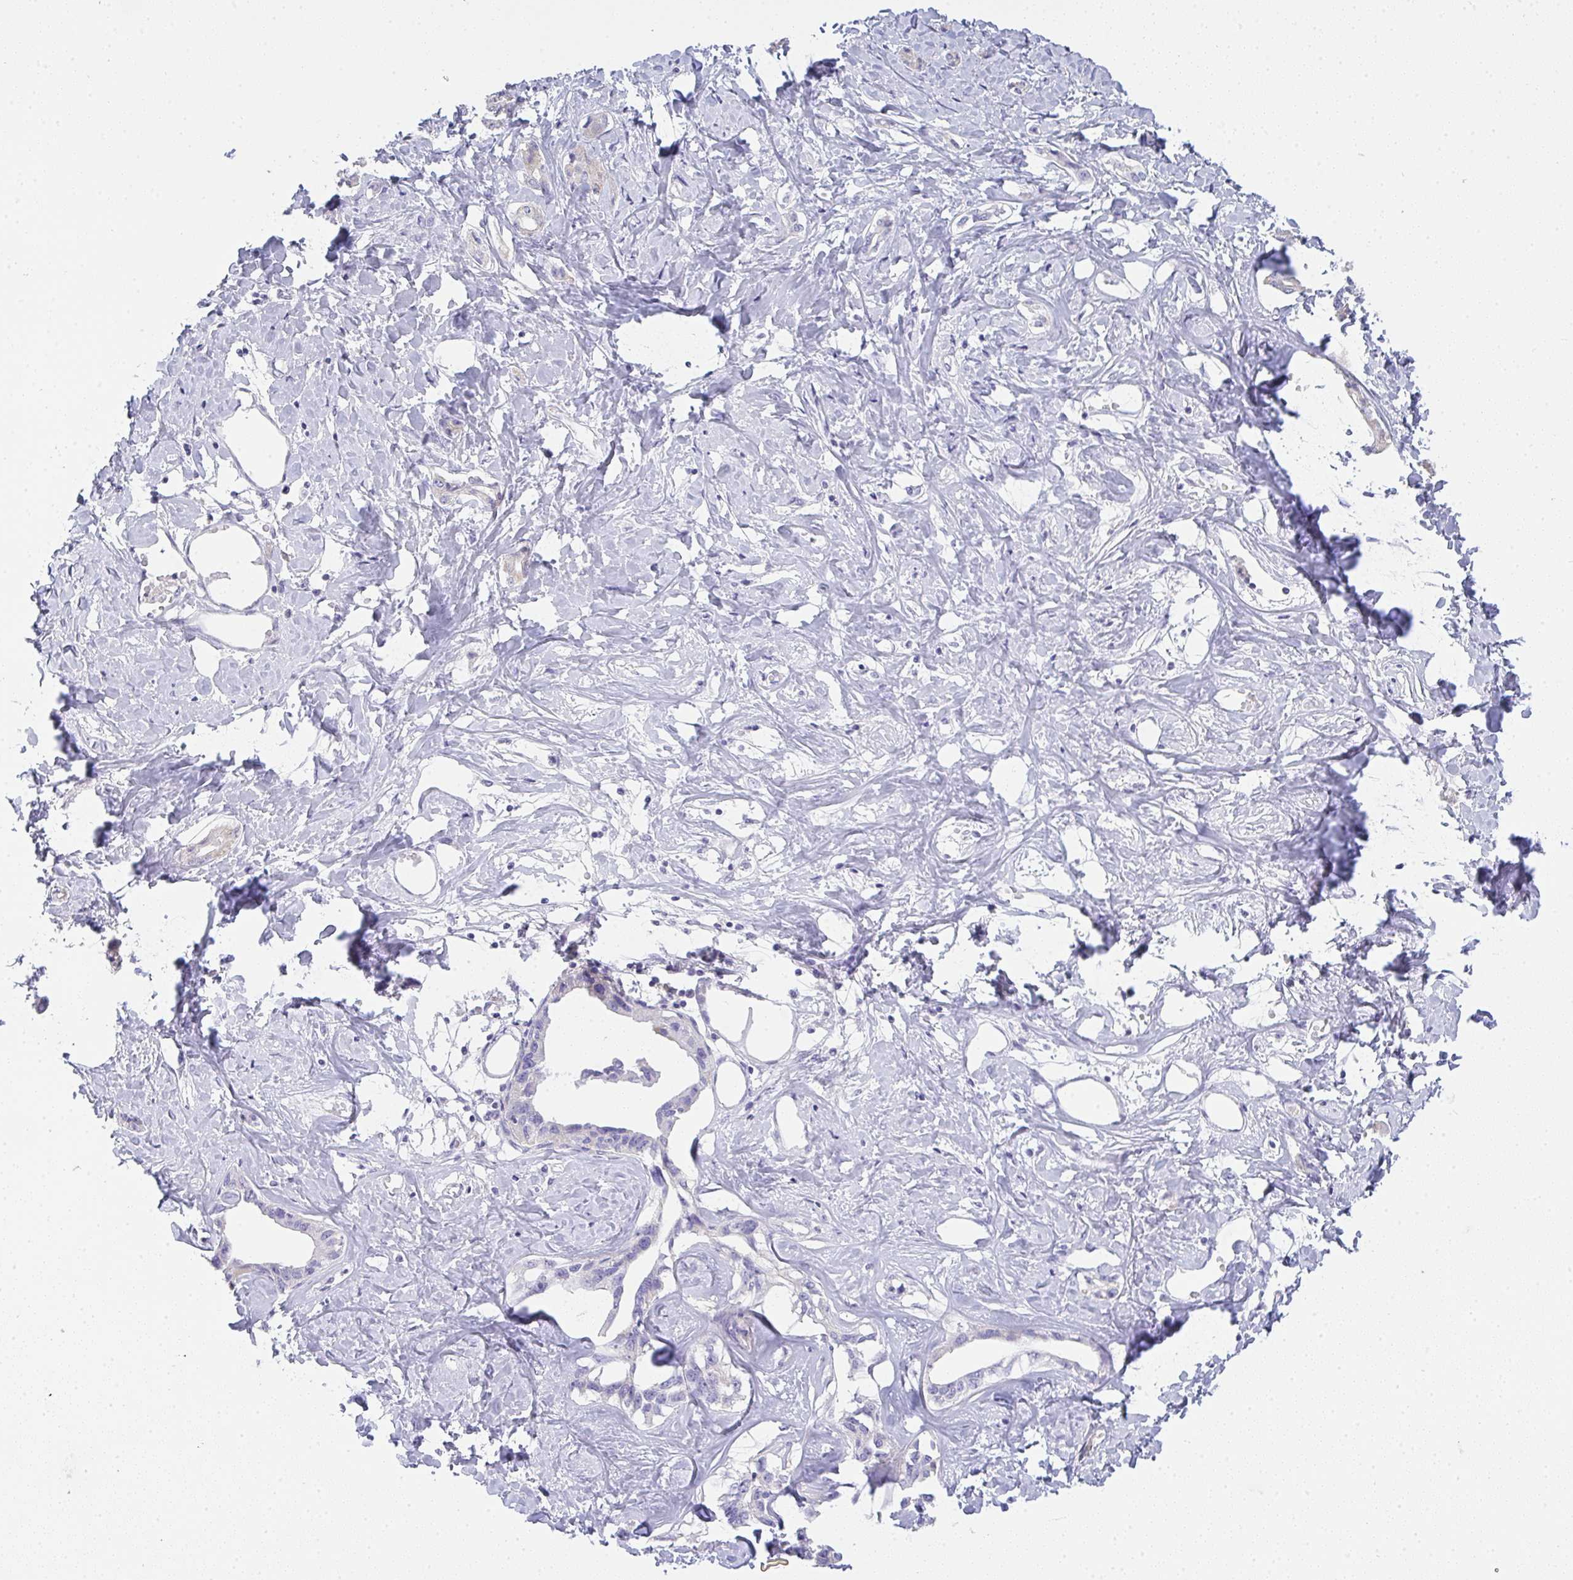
{"staining": {"intensity": "negative", "quantity": "none", "location": "none"}, "tissue": "liver cancer", "cell_type": "Tumor cells", "image_type": "cancer", "snomed": [{"axis": "morphology", "description": "Cholangiocarcinoma"}, {"axis": "topography", "description": "Liver"}], "caption": "The micrograph reveals no staining of tumor cells in liver cancer (cholangiocarcinoma).", "gene": "GSDMB", "patient": {"sex": "male", "age": 59}}